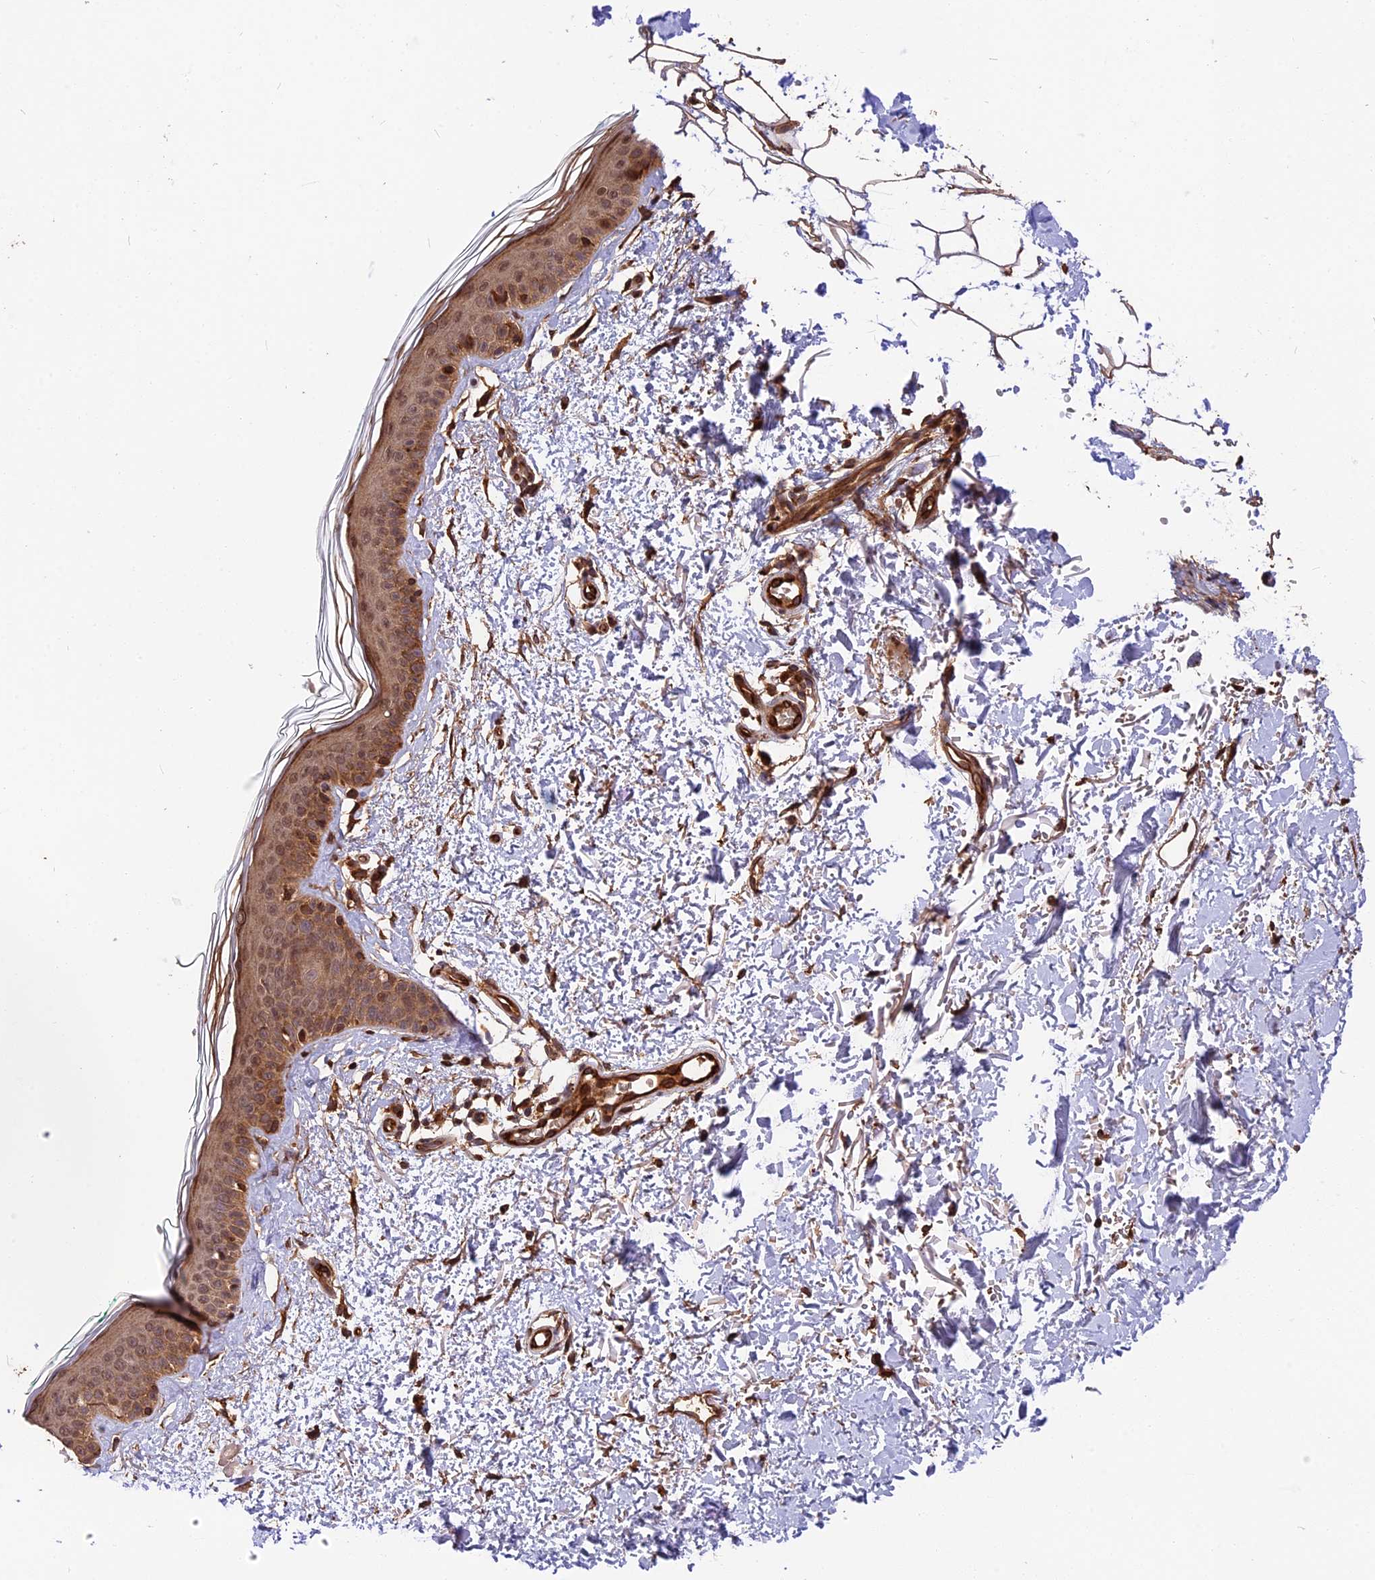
{"staining": {"intensity": "strong", "quantity": ">75%", "location": "cytoplasmic/membranous,nuclear"}, "tissue": "skin", "cell_type": "Fibroblasts", "image_type": "normal", "snomed": [{"axis": "morphology", "description": "Normal tissue, NOS"}, {"axis": "topography", "description": "Skin"}], "caption": "Strong cytoplasmic/membranous,nuclear staining for a protein is identified in about >75% of fibroblasts of benign skin using immunohistochemistry.", "gene": "ESCO1", "patient": {"sex": "male", "age": 66}}